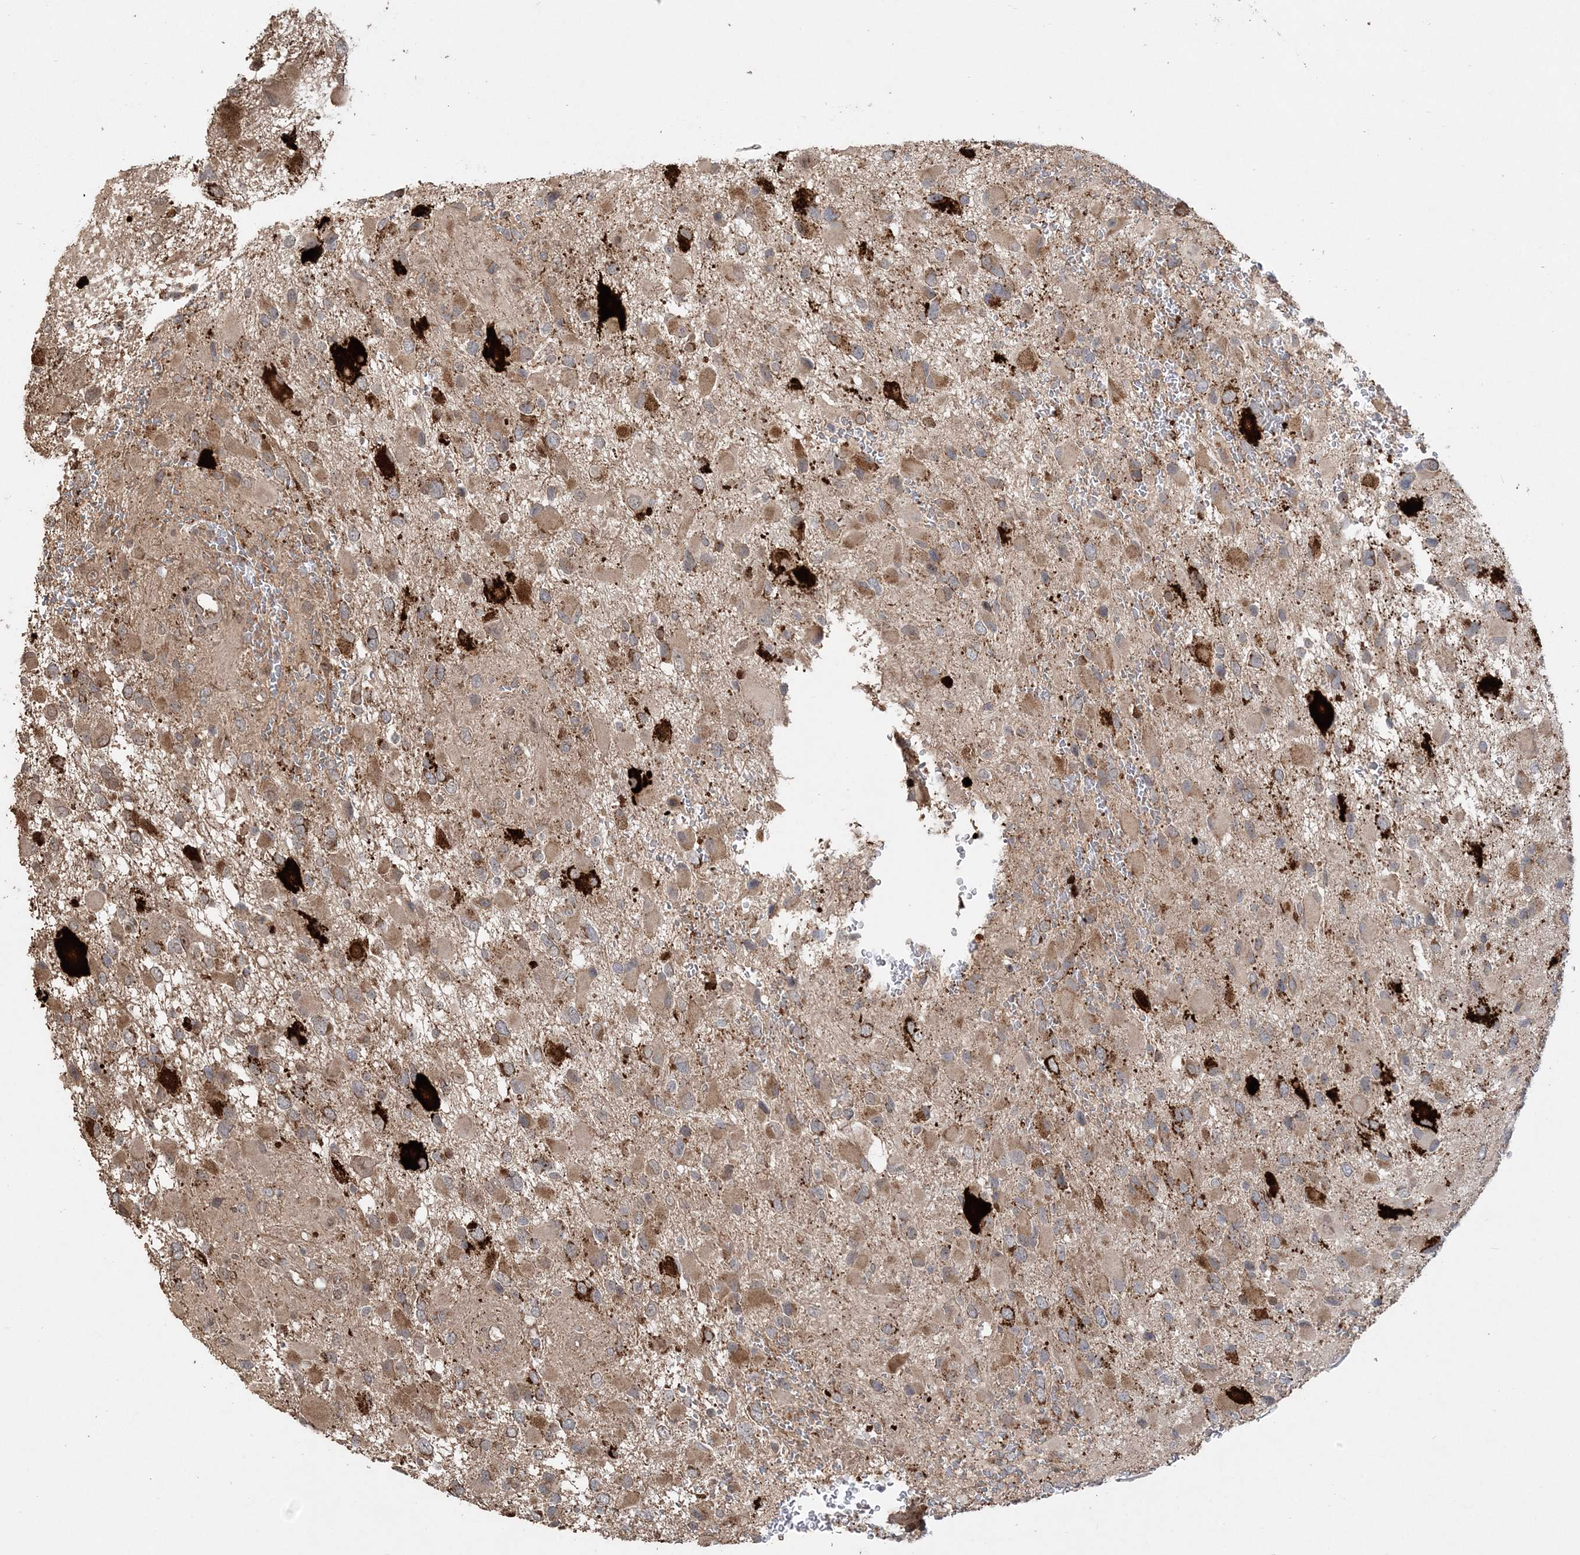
{"staining": {"intensity": "moderate", "quantity": ">75%", "location": "cytoplasmic/membranous"}, "tissue": "glioma", "cell_type": "Tumor cells", "image_type": "cancer", "snomed": [{"axis": "morphology", "description": "Glioma, malignant, High grade"}, {"axis": "topography", "description": "Brain"}], "caption": "High-power microscopy captured an IHC photomicrograph of malignant glioma (high-grade), revealing moderate cytoplasmic/membranous staining in approximately >75% of tumor cells. (Brightfield microscopy of DAB IHC at high magnification).", "gene": "SCLT1", "patient": {"sex": "male", "age": 53}}